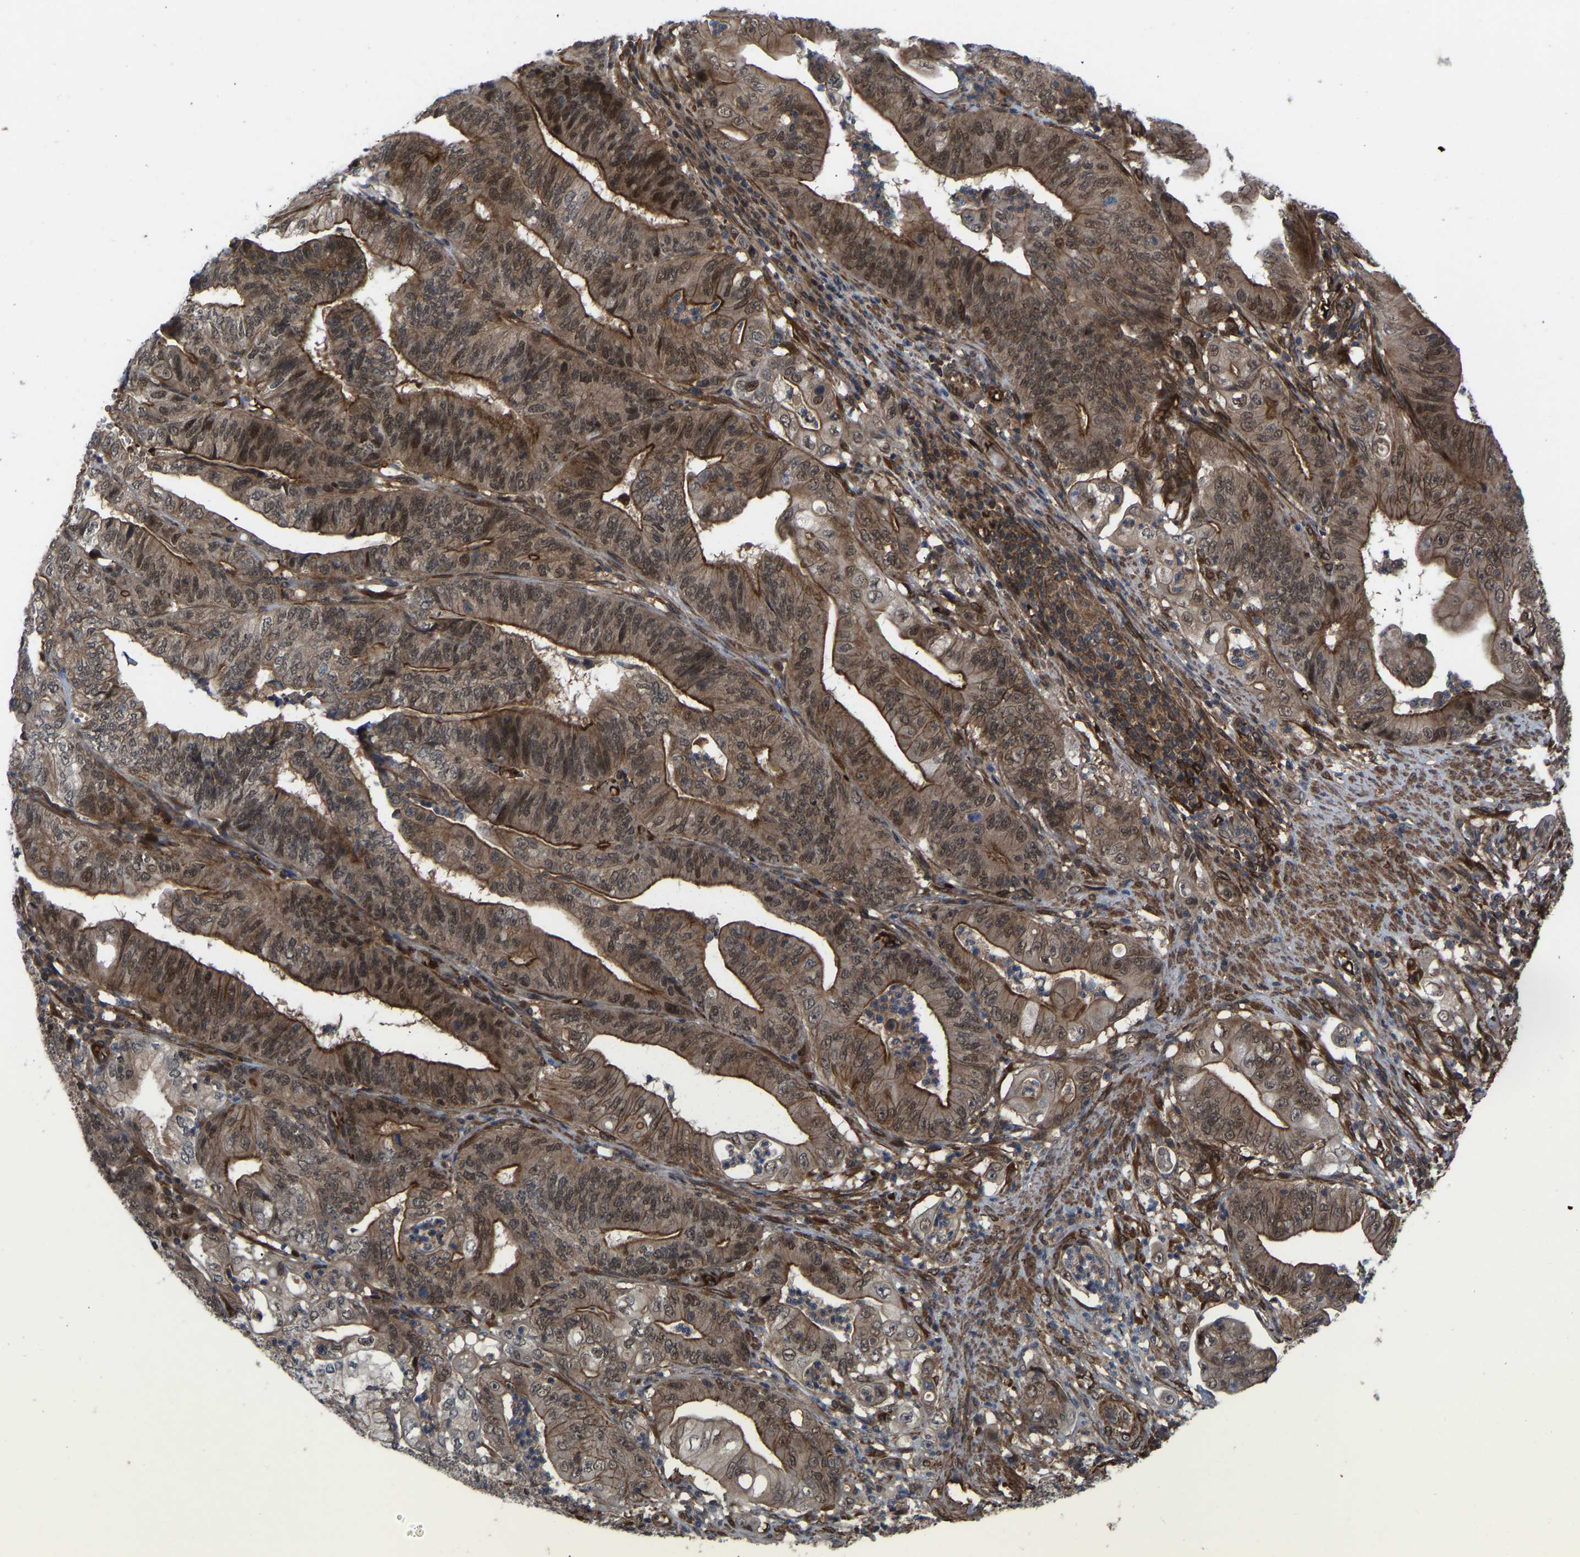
{"staining": {"intensity": "moderate", "quantity": ">75%", "location": "cytoplasmic/membranous,nuclear"}, "tissue": "stomach cancer", "cell_type": "Tumor cells", "image_type": "cancer", "snomed": [{"axis": "morphology", "description": "Adenocarcinoma, NOS"}, {"axis": "topography", "description": "Stomach"}], "caption": "Brown immunohistochemical staining in human adenocarcinoma (stomach) exhibits moderate cytoplasmic/membranous and nuclear positivity in about >75% of tumor cells.", "gene": "CYP7B1", "patient": {"sex": "female", "age": 73}}